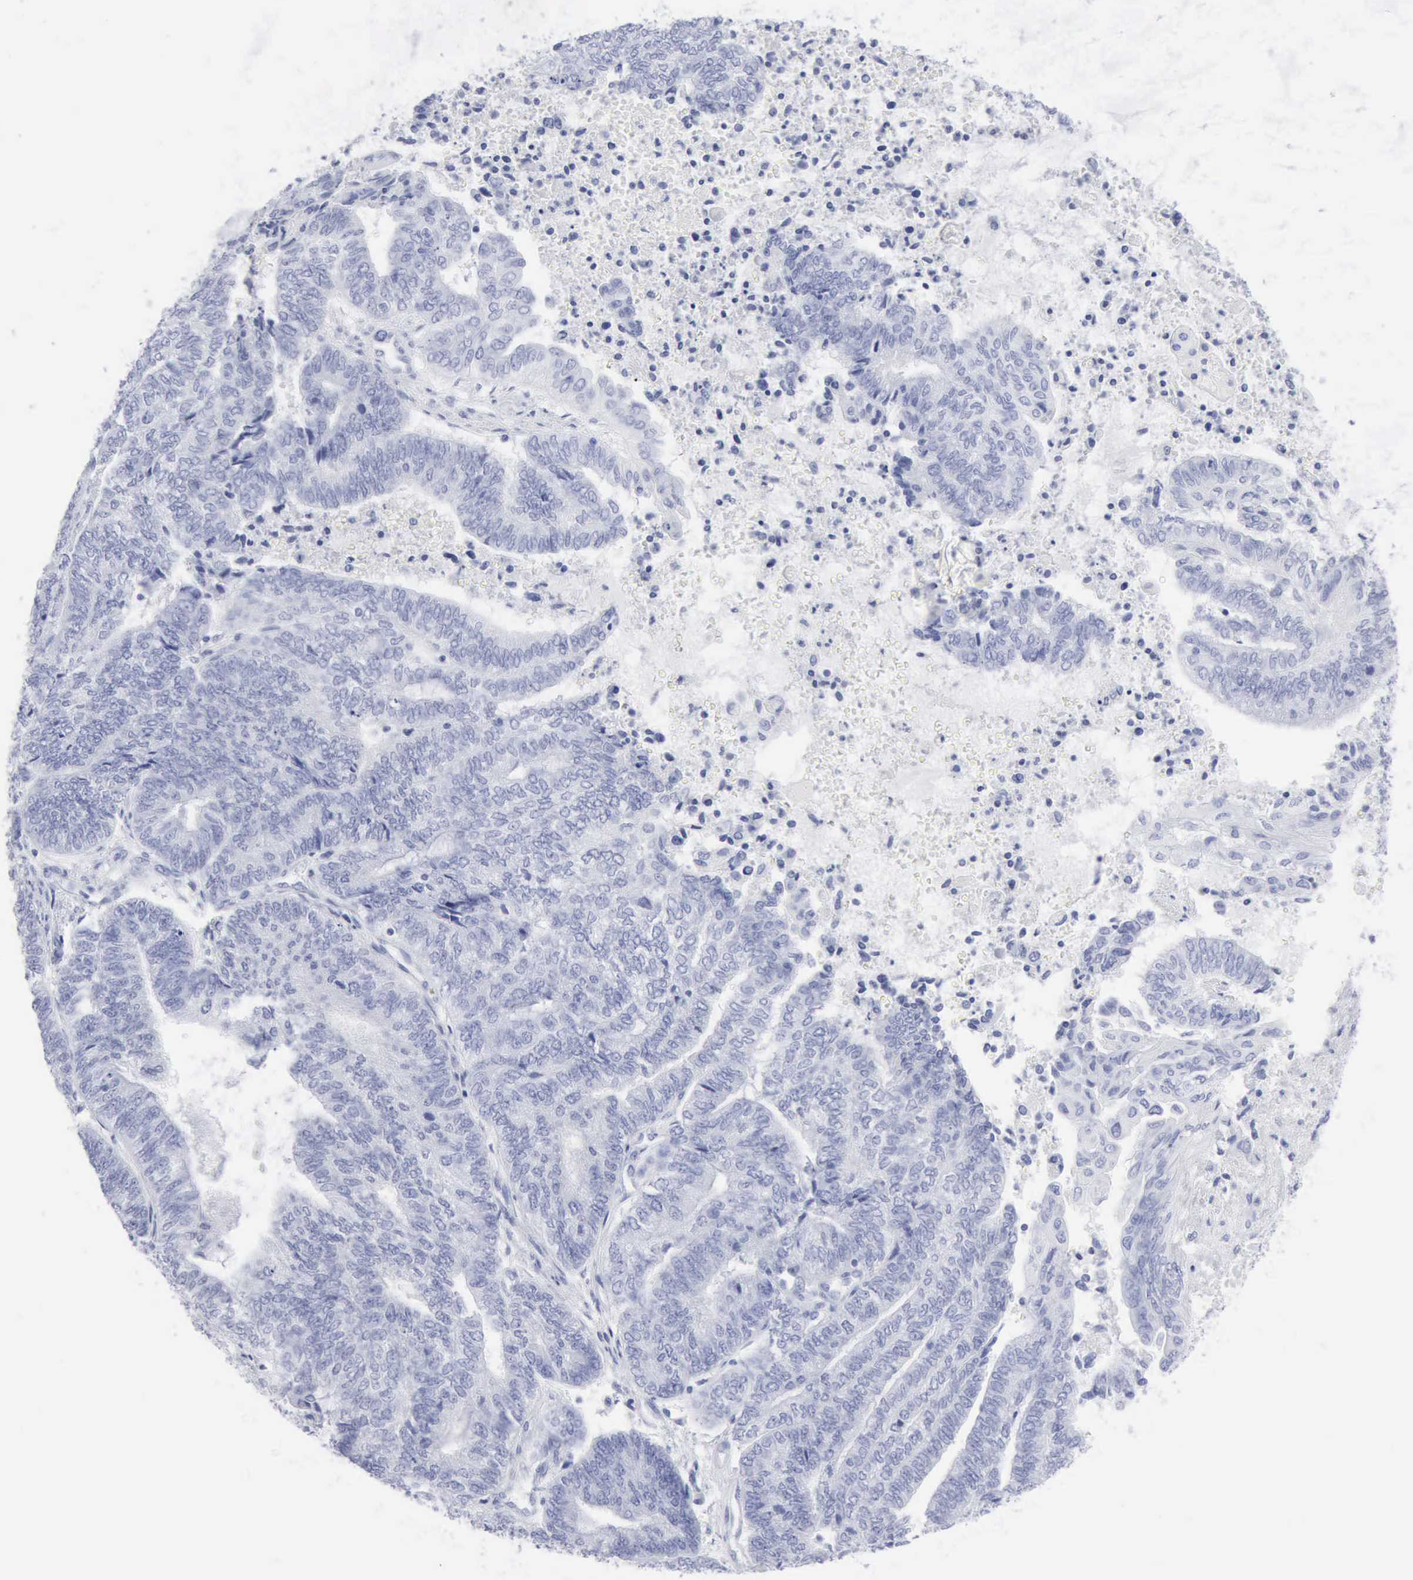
{"staining": {"intensity": "negative", "quantity": "none", "location": "none"}, "tissue": "endometrial cancer", "cell_type": "Tumor cells", "image_type": "cancer", "snomed": [{"axis": "morphology", "description": "Adenocarcinoma, NOS"}, {"axis": "topography", "description": "Uterus"}, {"axis": "topography", "description": "Endometrium"}], "caption": "Immunohistochemical staining of endometrial cancer (adenocarcinoma) demonstrates no significant expression in tumor cells. (DAB immunohistochemistry, high magnification).", "gene": "CMA1", "patient": {"sex": "female", "age": 70}}